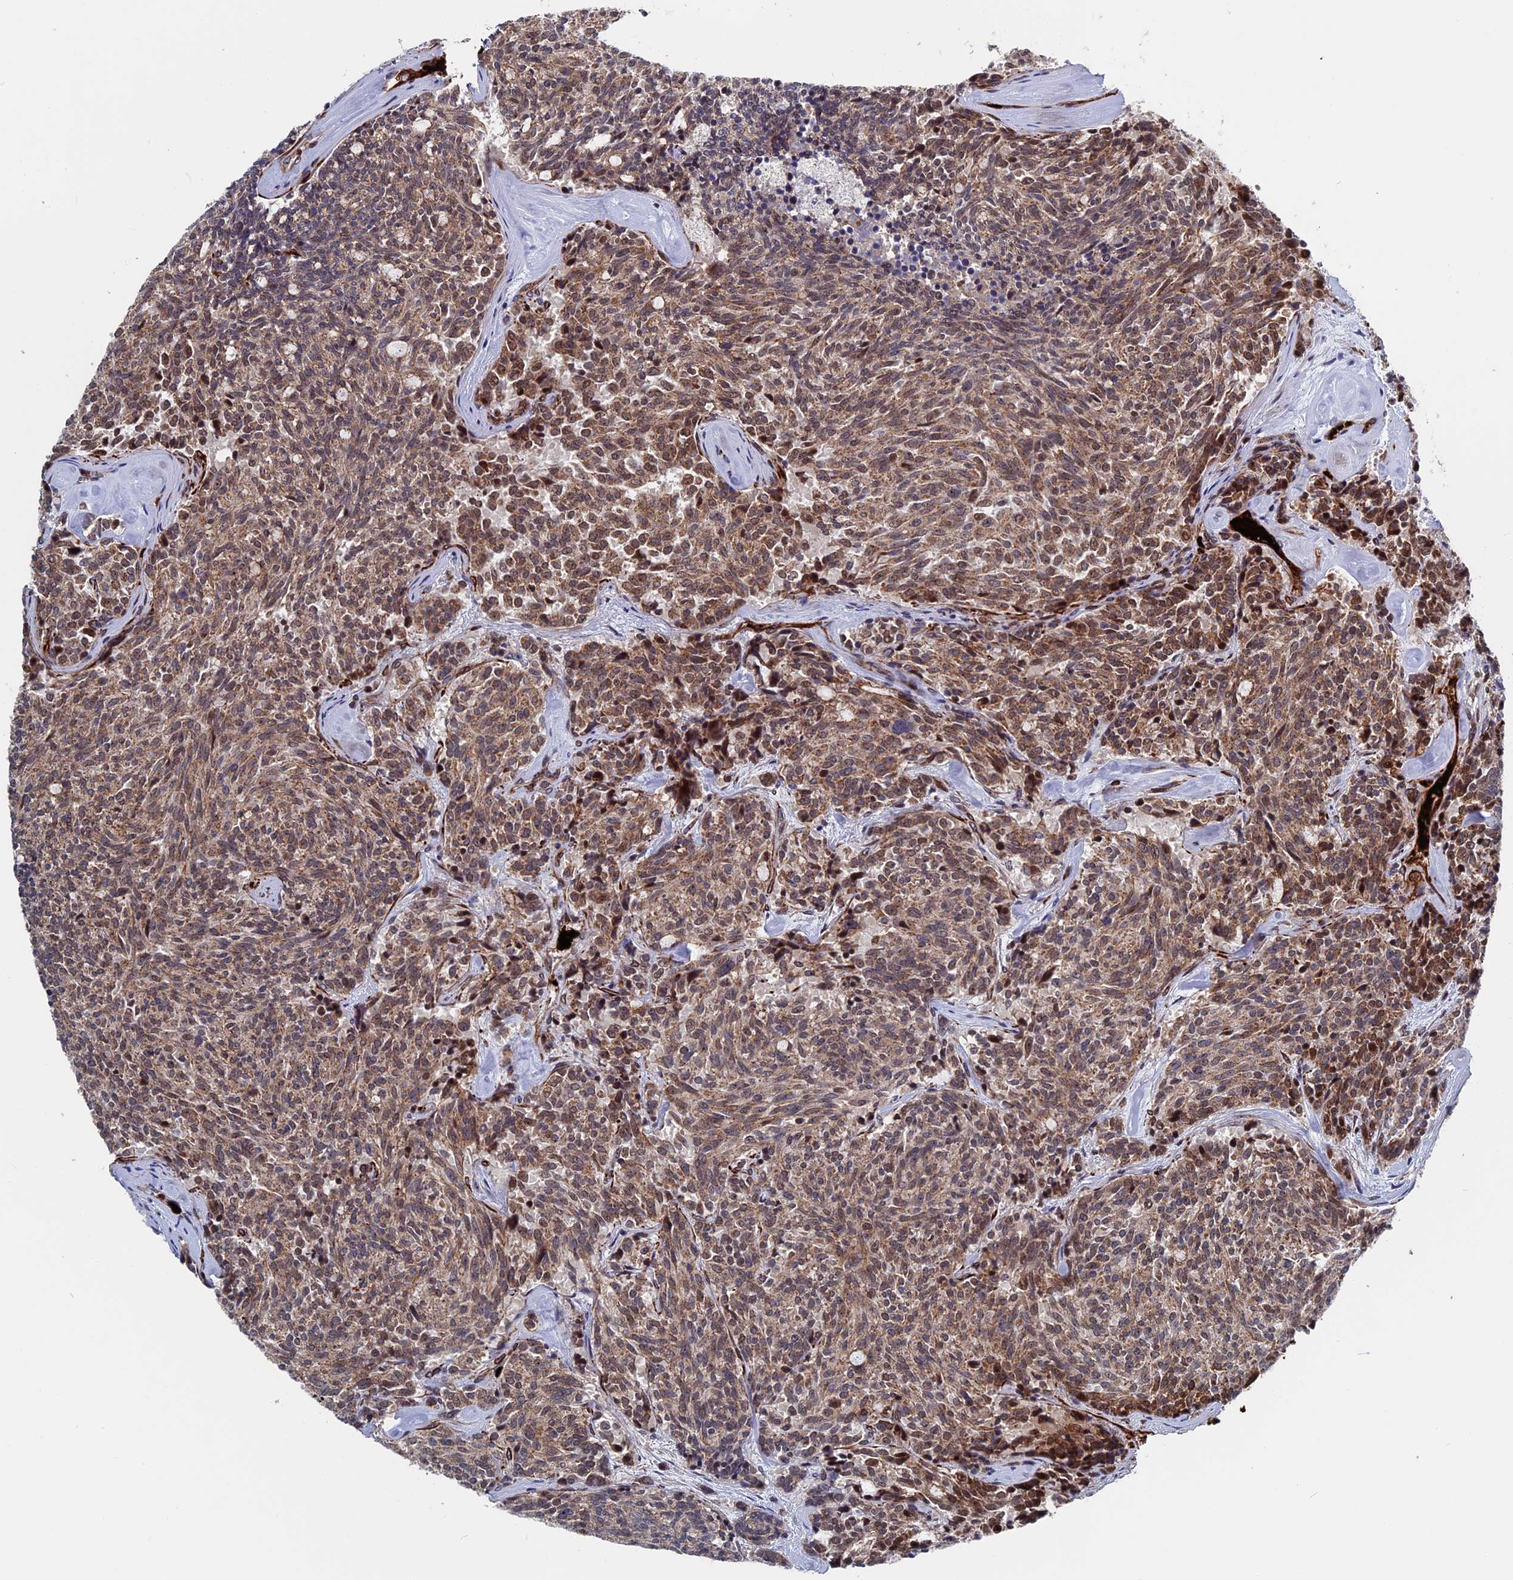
{"staining": {"intensity": "moderate", "quantity": ">75%", "location": "cytoplasmic/membranous,nuclear"}, "tissue": "carcinoid", "cell_type": "Tumor cells", "image_type": "cancer", "snomed": [{"axis": "morphology", "description": "Carcinoid, malignant, NOS"}, {"axis": "topography", "description": "Pancreas"}], "caption": "About >75% of tumor cells in carcinoid show moderate cytoplasmic/membranous and nuclear protein expression as visualized by brown immunohistochemical staining.", "gene": "EXOSC9", "patient": {"sex": "female", "age": 54}}